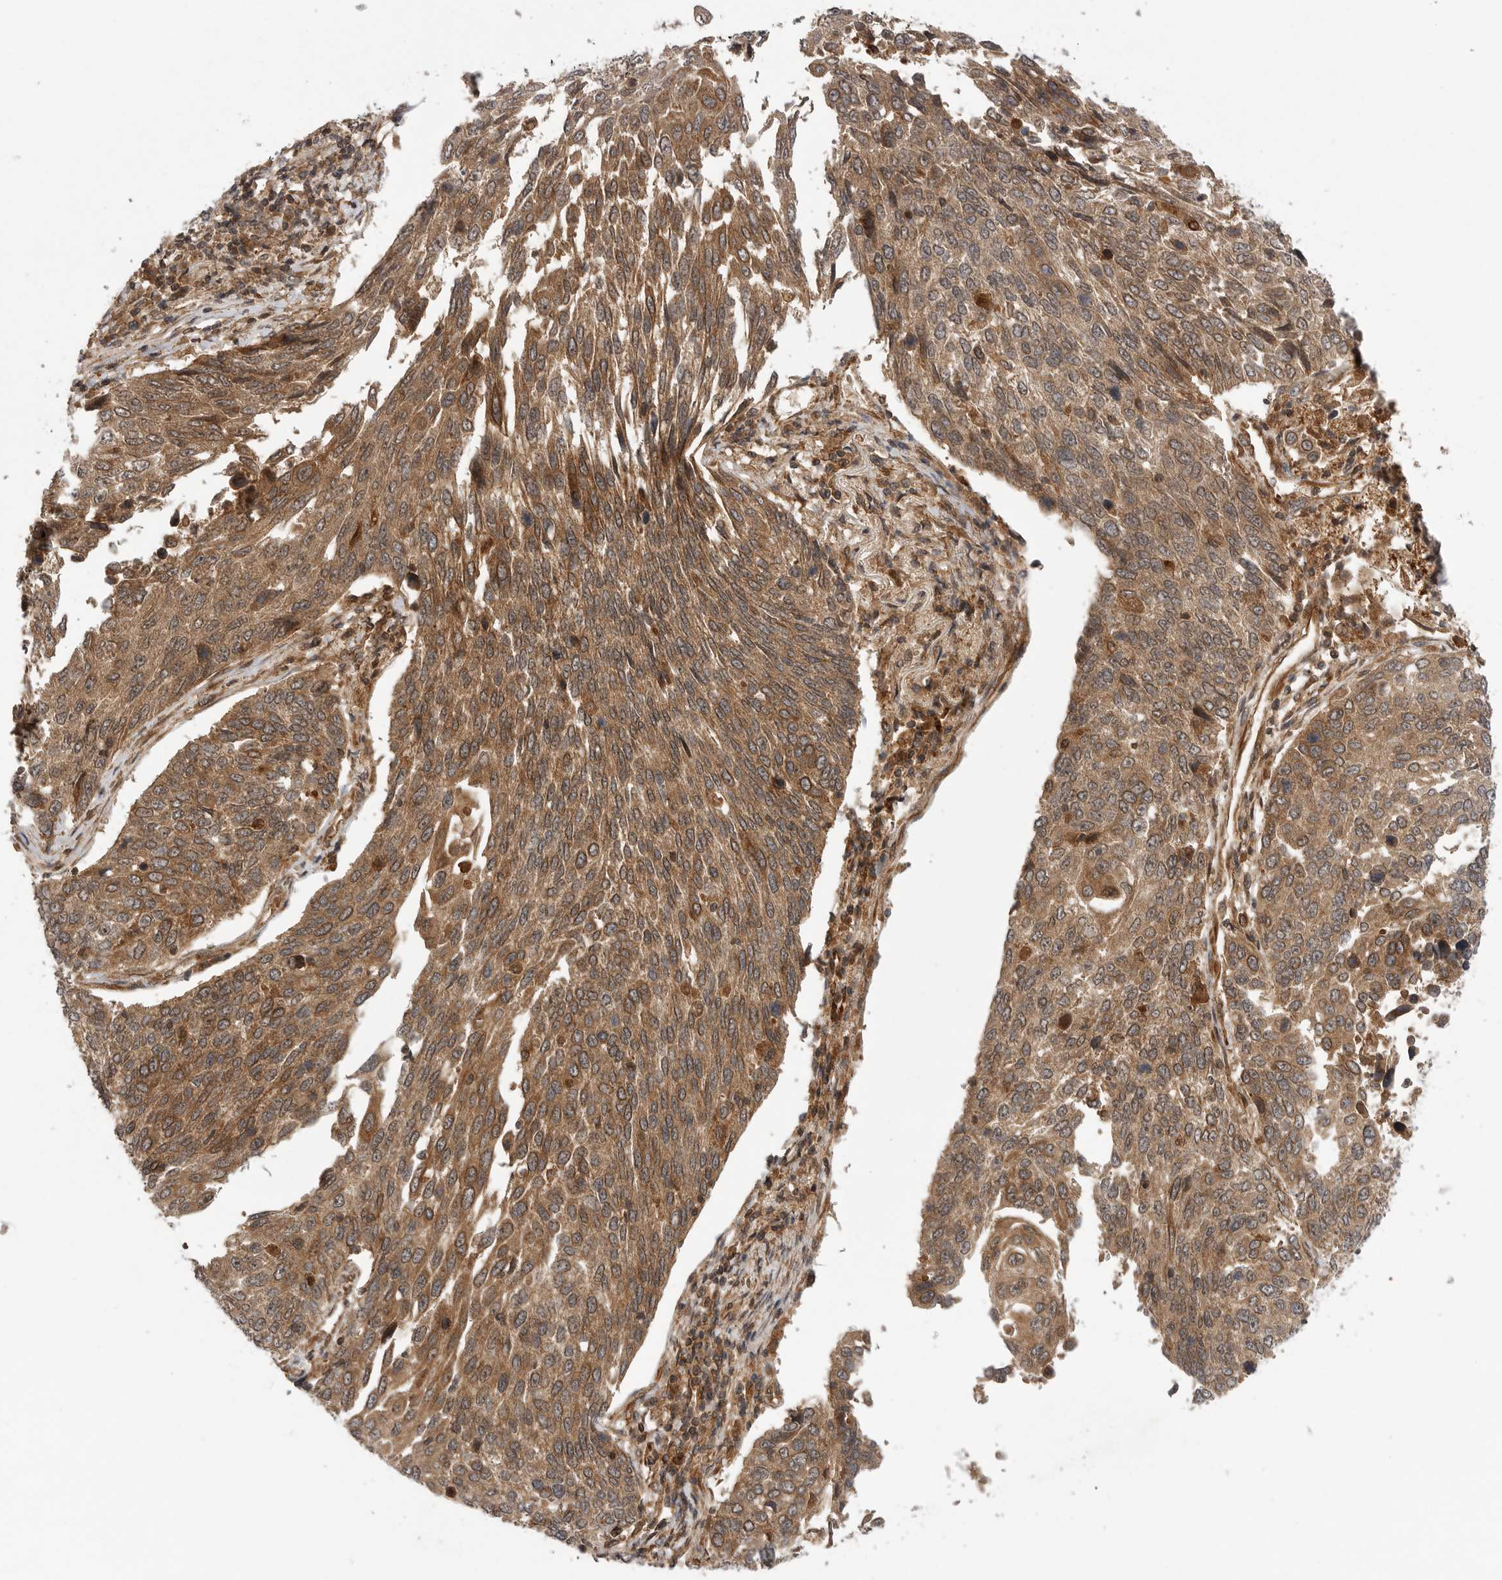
{"staining": {"intensity": "moderate", "quantity": ">75%", "location": "cytoplasmic/membranous"}, "tissue": "lung cancer", "cell_type": "Tumor cells", "image_type": "cancer", "snomed": [{"axis": "morphology", "description": "Squamous cell carcinoma, NOS"}, {"axis": "topography", "description": "Lung"}], "caption": "This image displays IHC staining of human squamous cell carcinoma (lung), with medium moderate cytoplasmic/membranous staining in approximately >75% of tumor cells.", "gene": "PRDX4", "patient": {"sex": "male", "age": 66}}